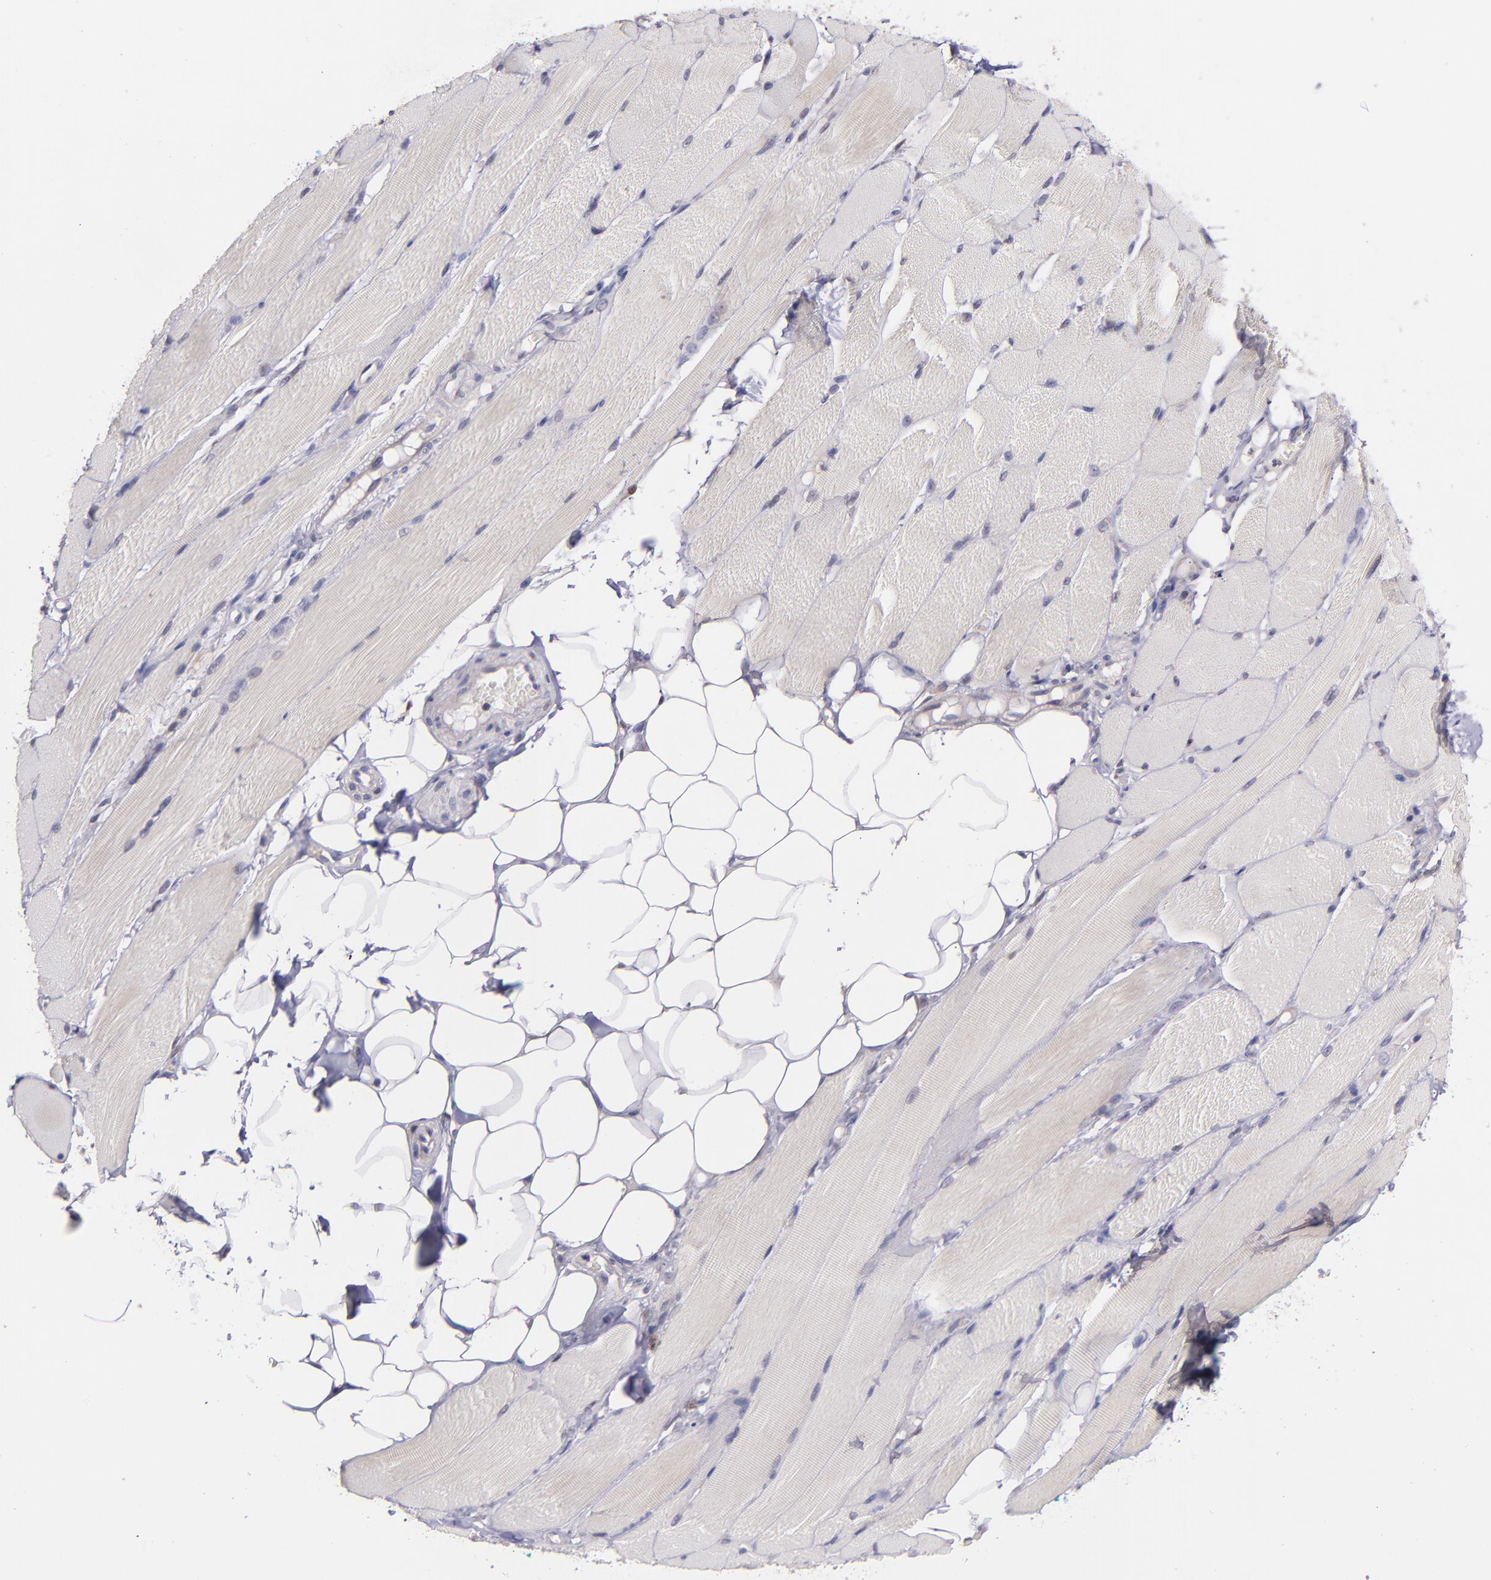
{"staining": {"intensity": "negative", "quantity": "none", "location": "none"}, "tissue": "skeletal muscle", "cell_type": "Myocytes", "image_type": "normal", "snomed": [{"axis": "morphology", "description": "Normal tissue, NOS"}, {"axis": "topography", "description": "Skeletal muscle"}, {"axis": "topography", "description": "Peripheral nerve tissue"}], "caption": "DAB immunohistochemical staining of unremarkable skeletal muscle reveals no significant positivity in myocytes. The staining was performed using DAB to visualize the protein expression in brown, while the nuclei were stained in blue with hematoxylin (Magnification: 20x).", "gene": "NUP62CL", "patient": {"sex": "female", "age": 84}}